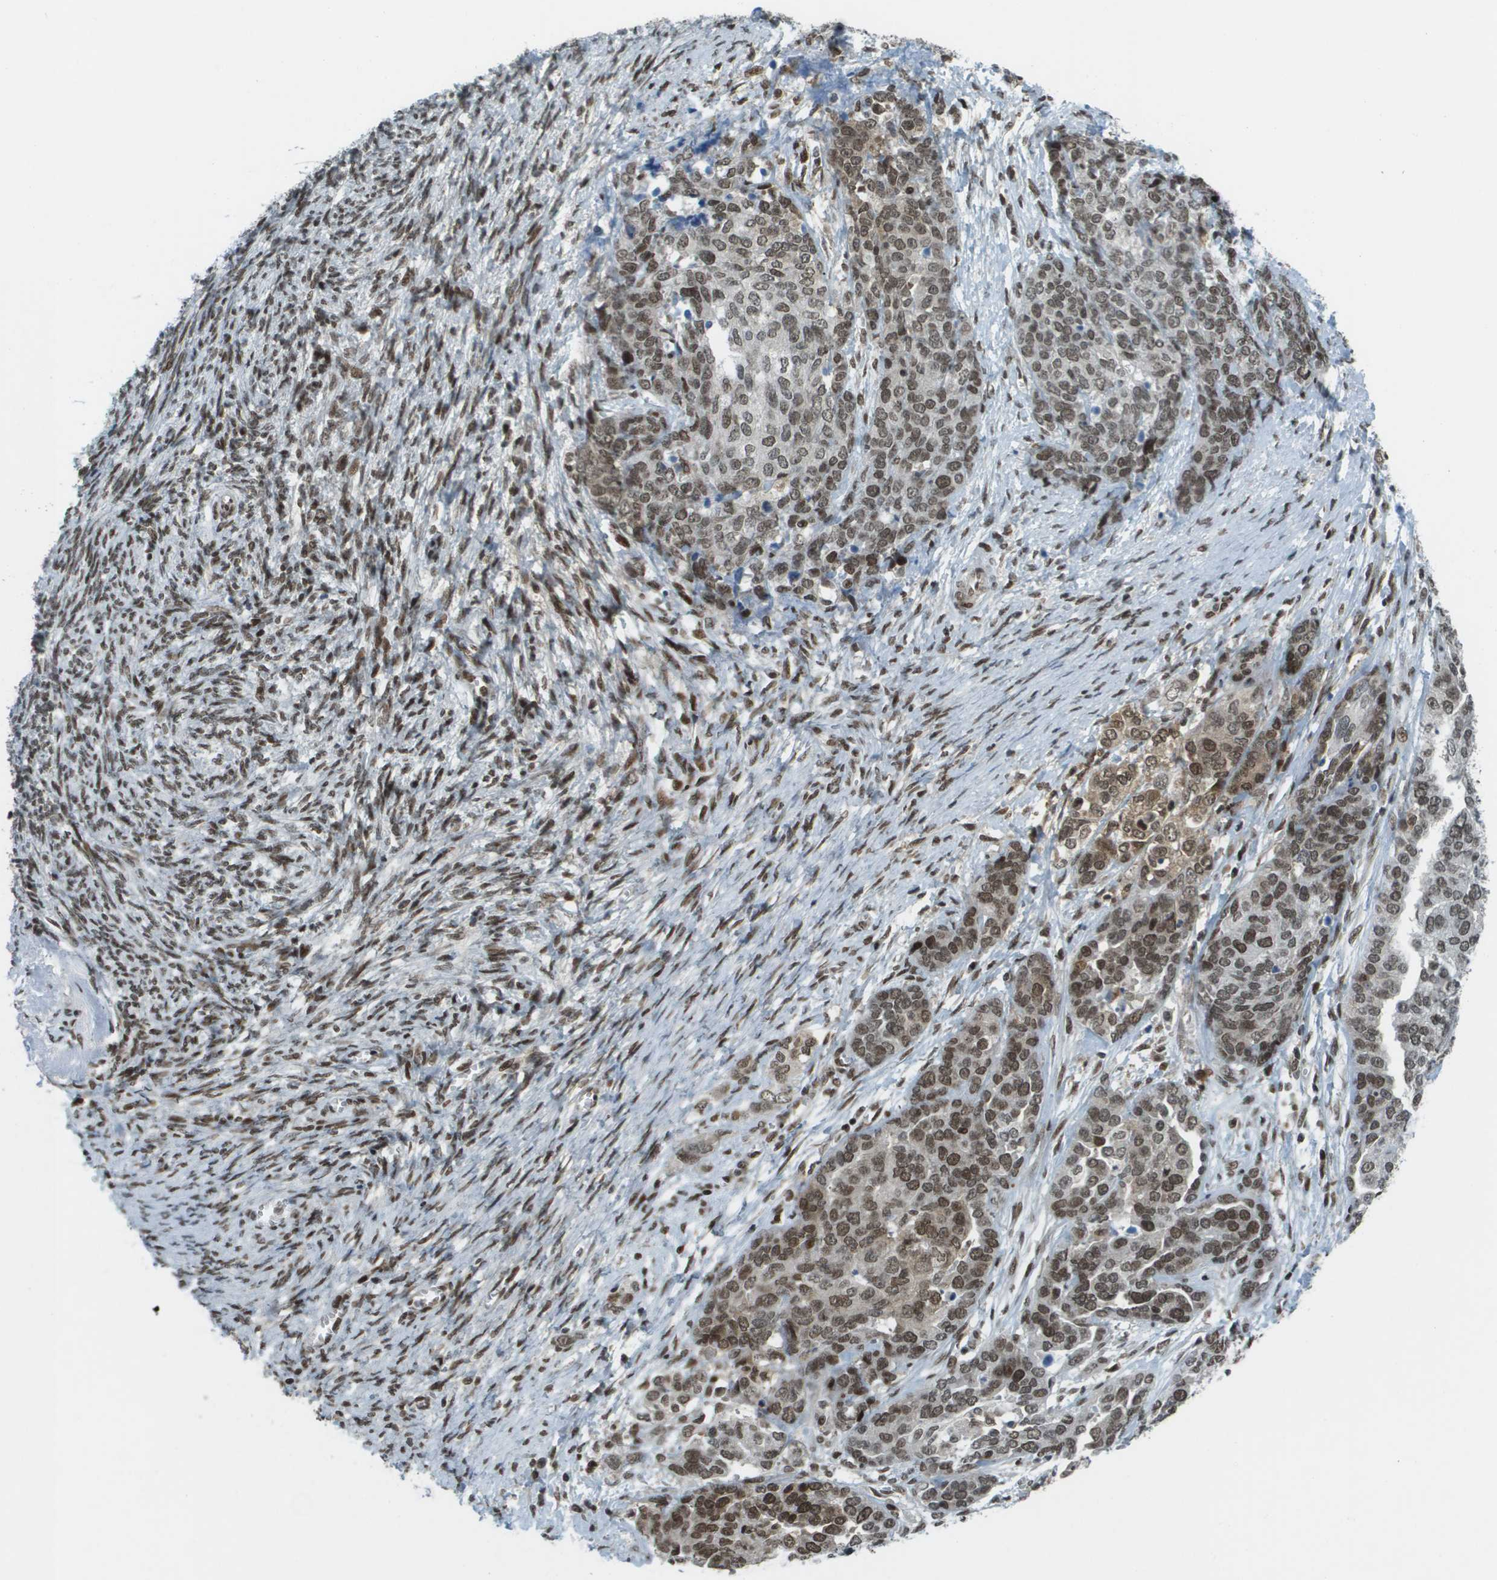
{"staining": {"intensity": "moderate", "quantity": ">75%", "location": "nuclear"}, "tissue": "ovarian cancer", "cell_type": "Tumor cells", "image_type": "cancer", "snomed": [{"axis": "morphology", "description": "Cystadenocarcinoma, serous, NOS"}, {"axis": "topography", "description": "Ovary"}], "caption": "A medium amount of moderate nuclear expression is identified in approximately >75% of tumor cells in ovarian cancer (serous cystadenocarcinoma) tissue.", "gene": "IRF7", "patient": {"sex": "female", "age": 44}}